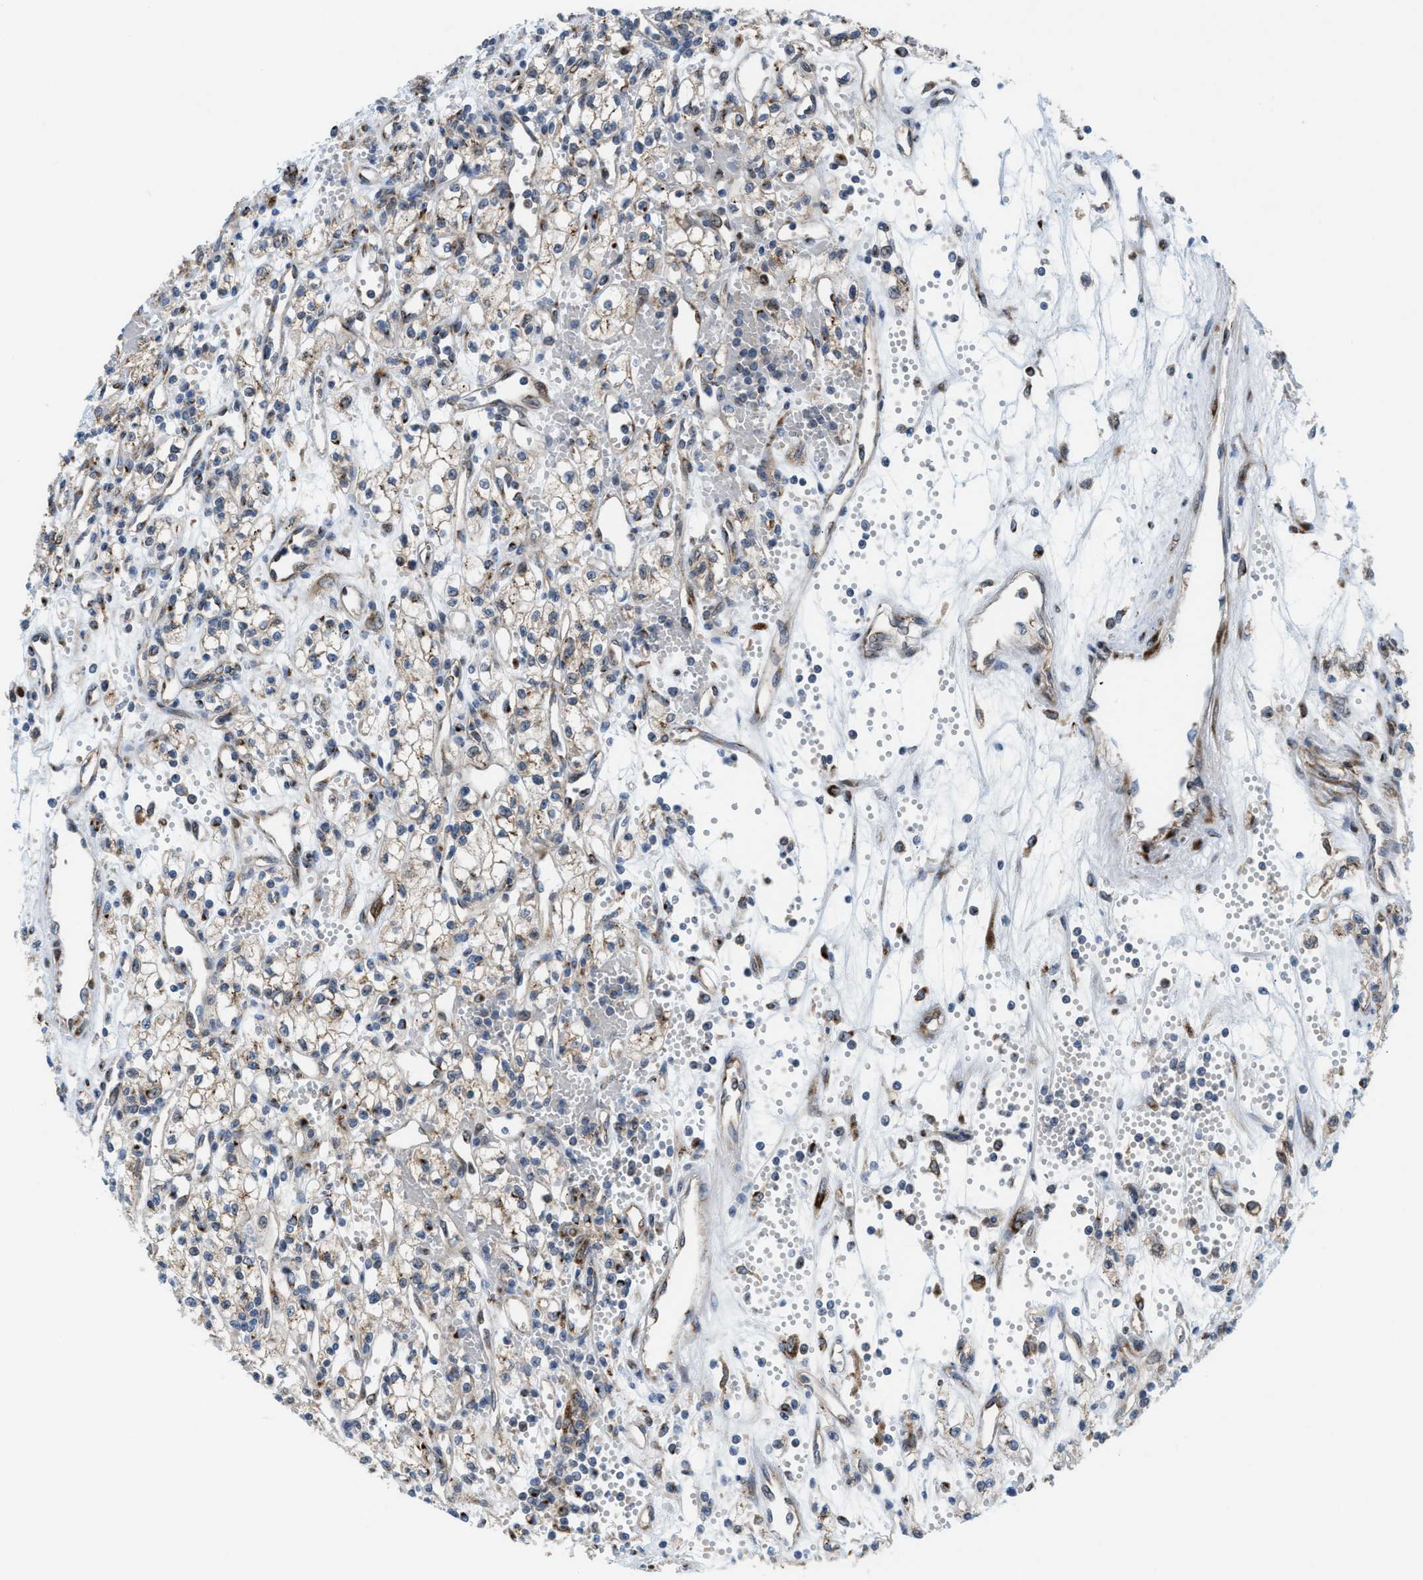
{"staining": {"intensity": "weak", "quantity": "<25%", "location": "cytoplasmic/membranous"}, "tissue": "renal cancer", "cell_type": "Tumor cells", "image_type": "cancer", "snomed": [{"axis": "morphology", "description": "Adenocarcinoma, NOS"}, {"axis": "topography", "description": "Kidney"}], "caption": "Renal cancer stained for a protein using immunohistochemistry (IHC) demonstrates no staining tumor cells.", "gene": "SLC38A10", "patient": {"sex": "male", "age": 59}}